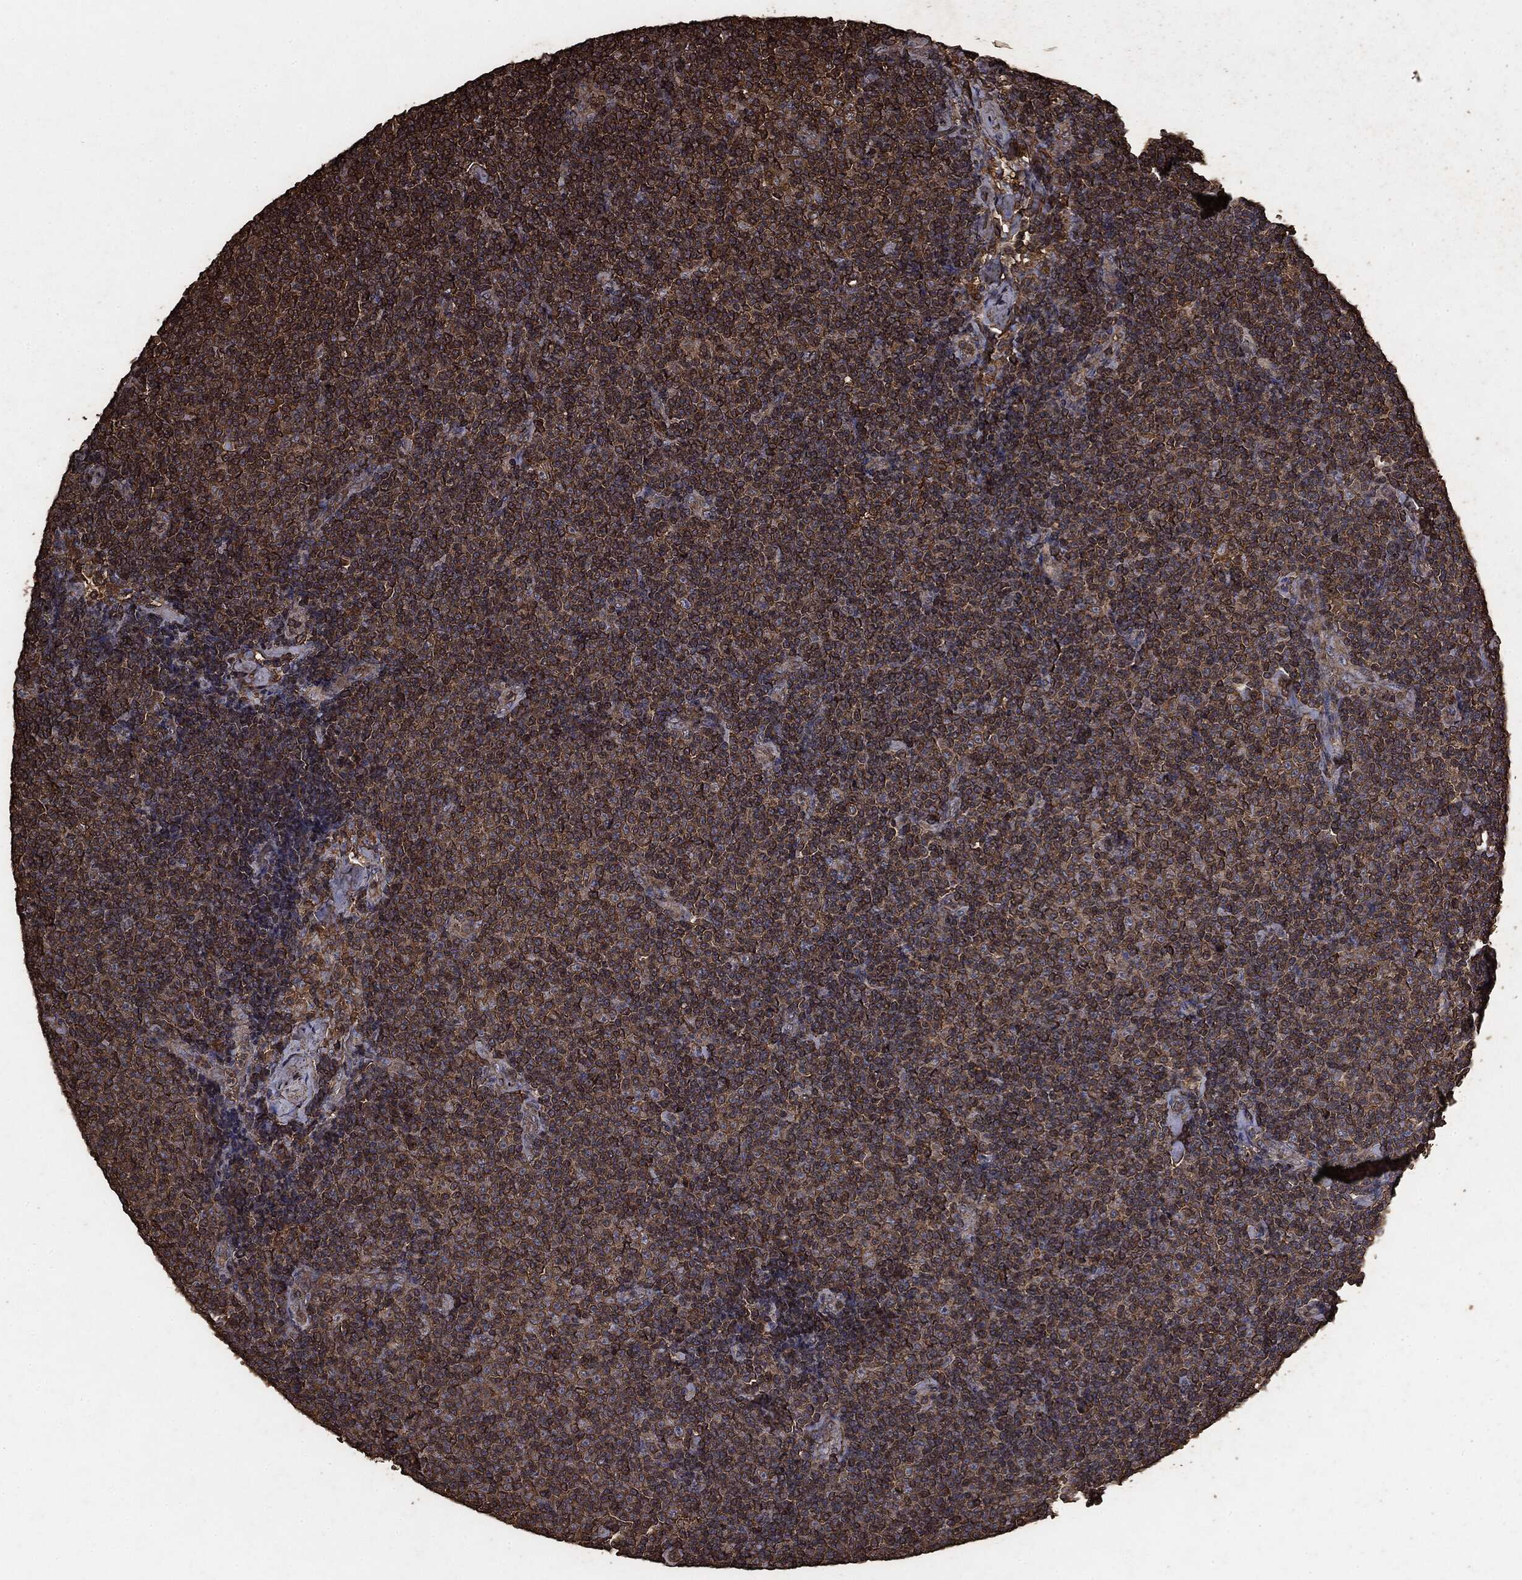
{"staining": {"intensity": "moderate", "quantity": ">75%", "location": "cytoplasmic/membranous"}, "tissue": "lymphoma", "cell_type": "Tumor cells", "image_type": "cancer", "snomed": [{"axis": "morphology", "description": "Malignant lymphoma, non-Hodgkin's type, Low grade"}, {"axis": "topography", "description": "Lymph node"}], "caption": "Human lymphoma stained for a protein (brown) demonstrates moderate cytoplasmic/membranous positive staining in approximately >75% of tumor cells.", "gene": "MTOR", "patient": {"sex": "male", "age": 81}}